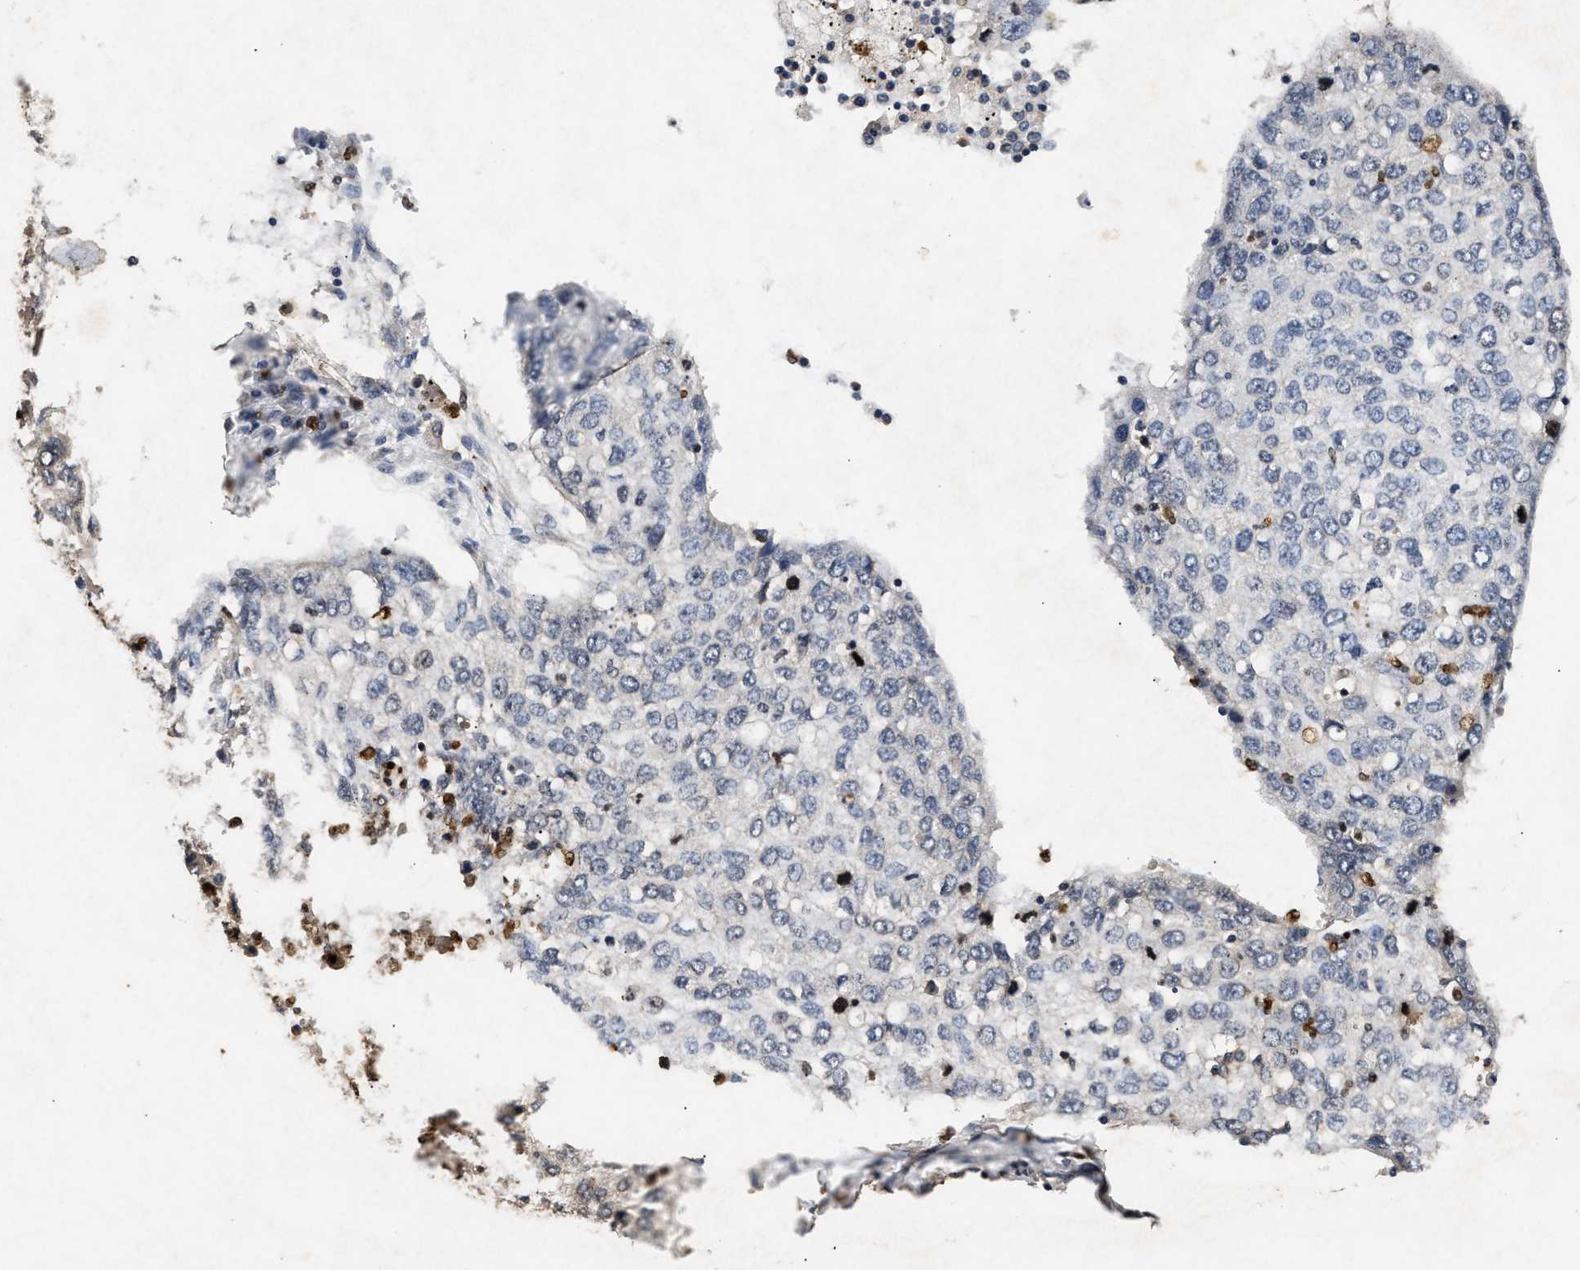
{"staining": {"intensity": "negative", "quantity": "none", "location": "none"}, "tissue": "lung cancer", "cell_type": "Tumor cells", "image_type": "cancer", "snomed": [{"axis": "morphology", "description": "Squamous cell carcinoma, NOS"}, {"axis": "topography", "description": "Lung"}], "caption": "Squamous cell carcinoma (lung) was stained to show a protein in brown. There is no significant expression in tumor cells. (IHC, brightfield microscopy, high magnification).", "gene": "PDAP1", "patient": {"sex": "female", "age": 63}}